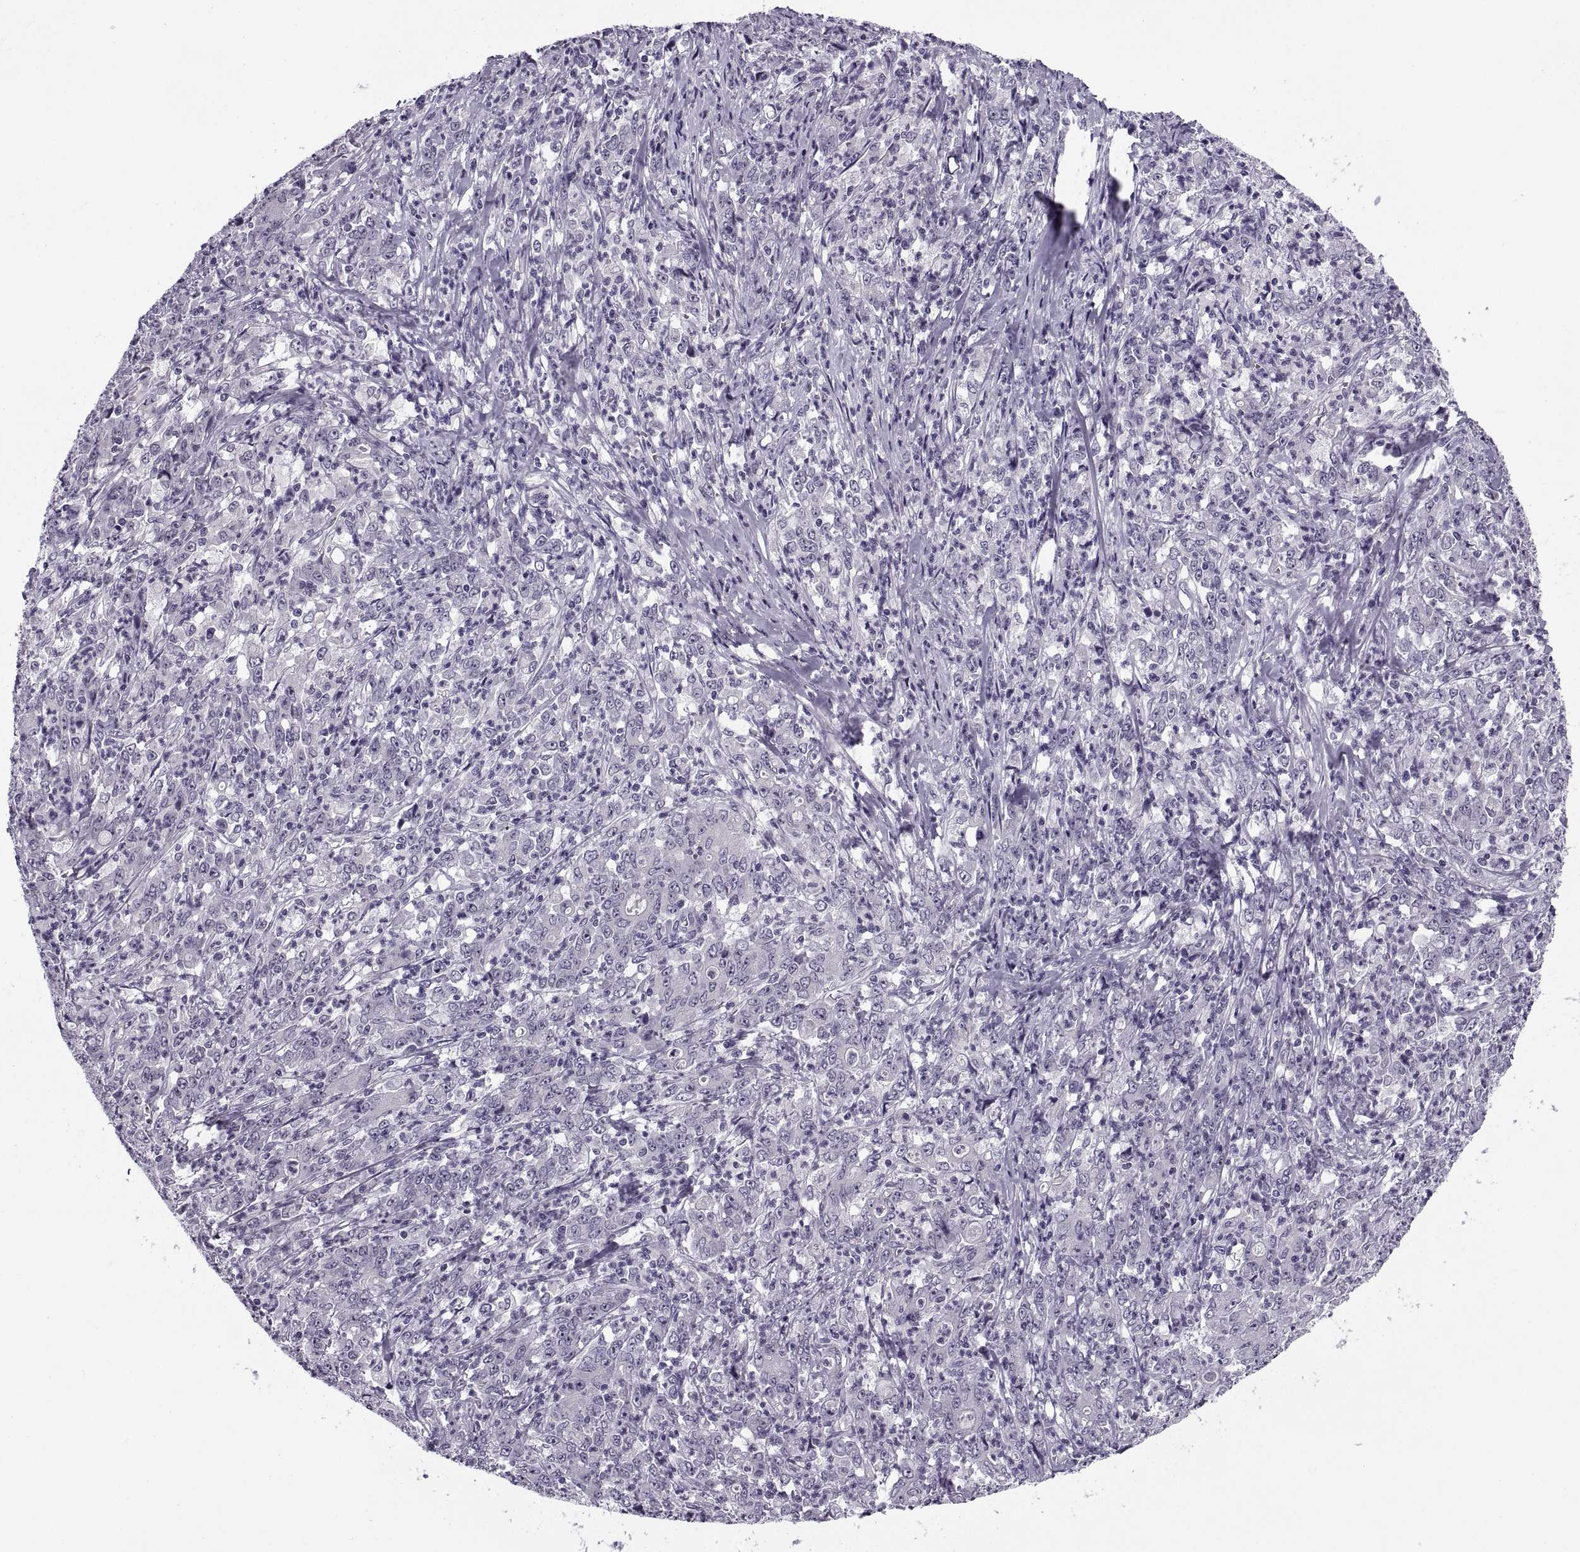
{"staining": {"intensity": "negative", "quantity": "none", "location": "none"}, "tissue": "stomach cancer", "cell_type": "Tumor cells", "image_type": "cancer", "snomed": [{"axis": "morphology", "description": "Adenocarcinoma, NOS"}, {"axis": "topography", "description": "Stomach, lower"}], "caption": "Protein analysis of stomach cancer (adenocarcinoma) displays no significant expression in tumor cells.", "gene": "TBC1D3G", "patient": {"sex": "female", "age": 71}}